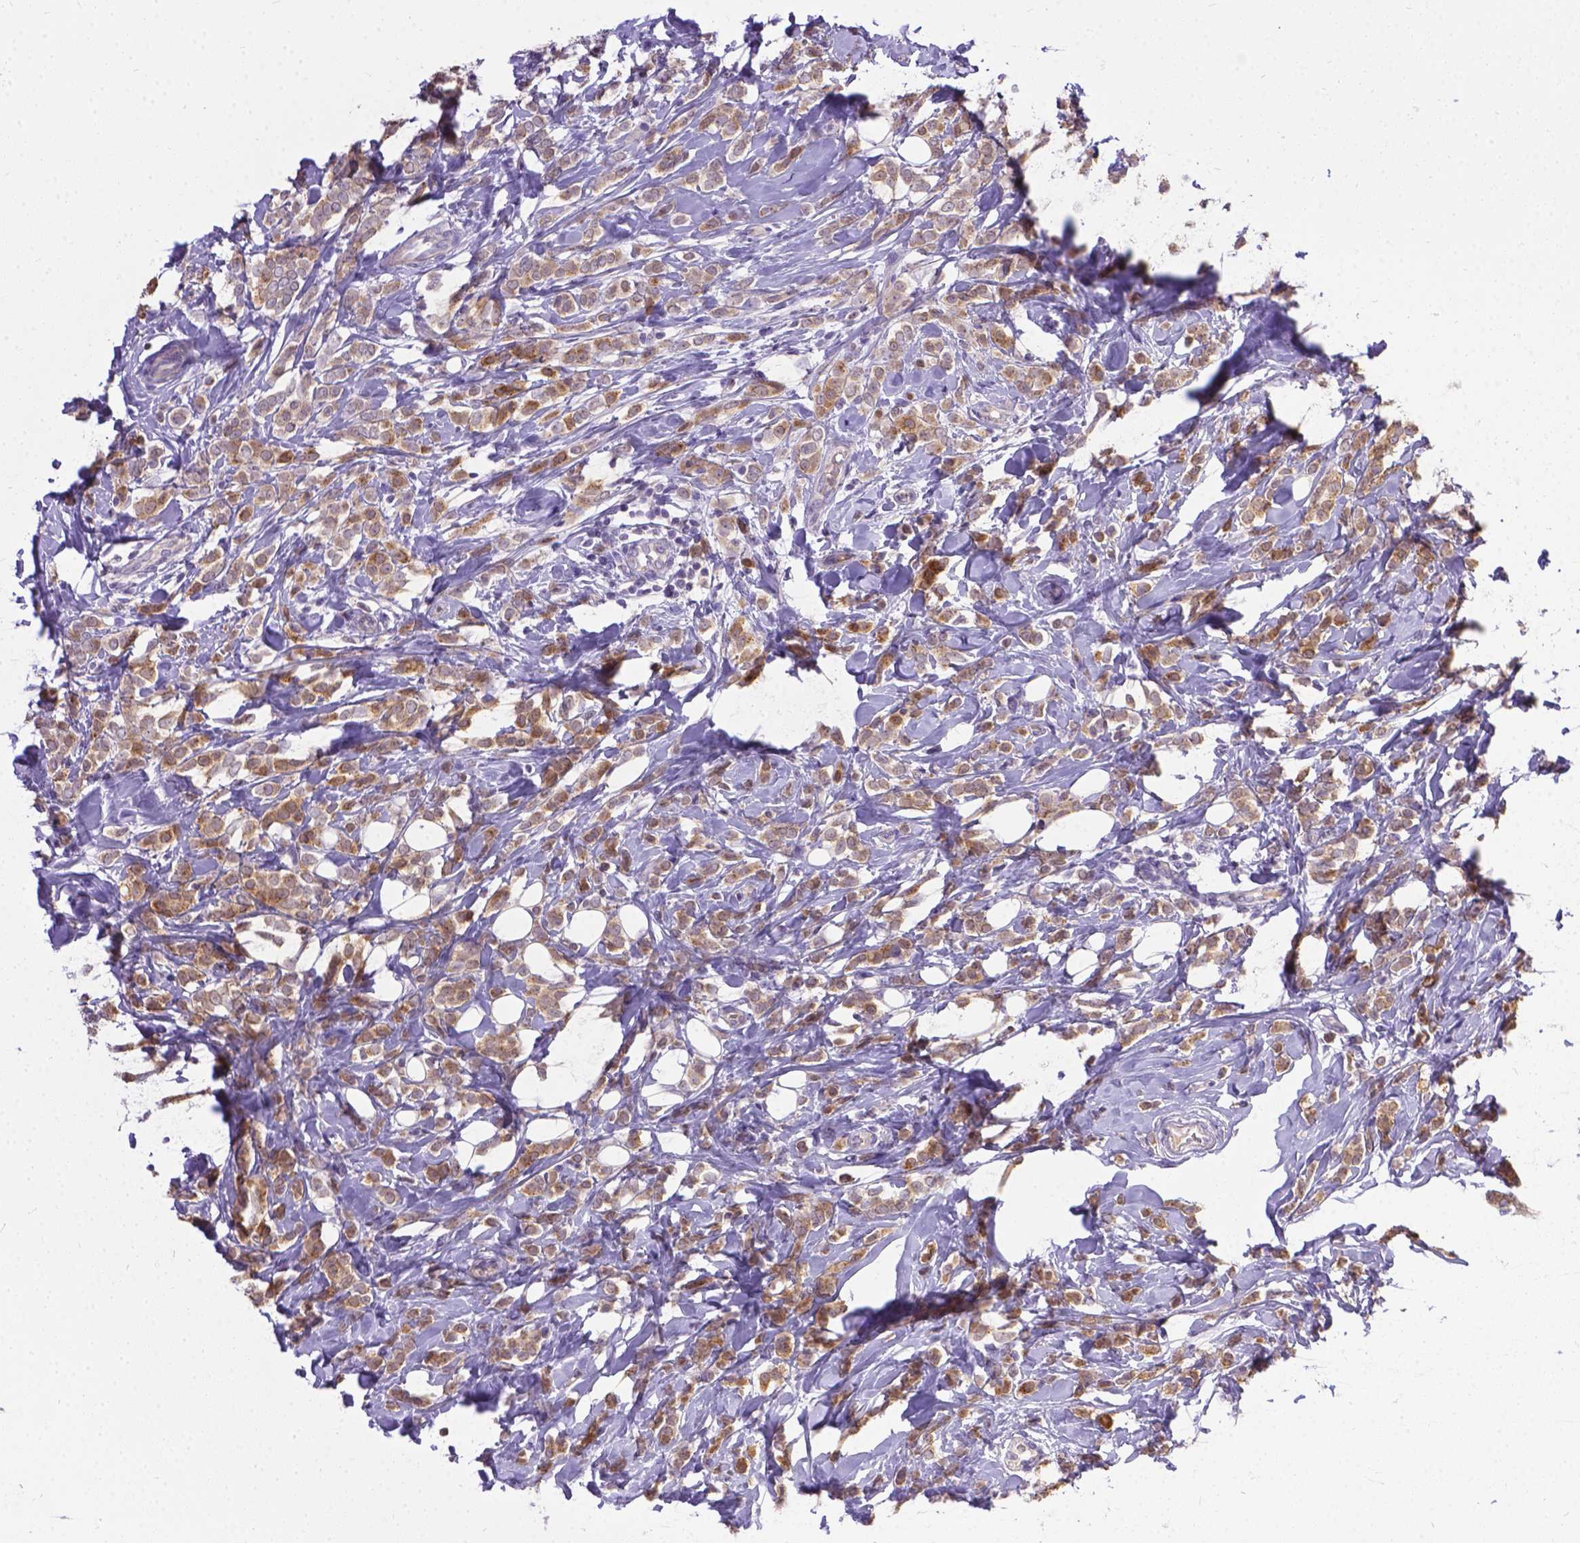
{"staining": {"intensity": "weak", "quantity": ">75%", "location": "cytoplasmic/membranous"}, "tissue": "breast cancer", "cell_type": "Tumor cells", "image_type": "cancer", "snomed": [{"axis": "morphology", "description": "Lobular carcinoma"}, {"axis": "topography", "description": "Breast"}], "caption": "Brown immunohistochemical staining in breast cancer (lobular carcinoma) exhibits weak cytoplasmic/membranous expression in approximately >75% of tumor cells.", "gene": "TM4SF18", "patient": {"sex": "female", "age": 49}}